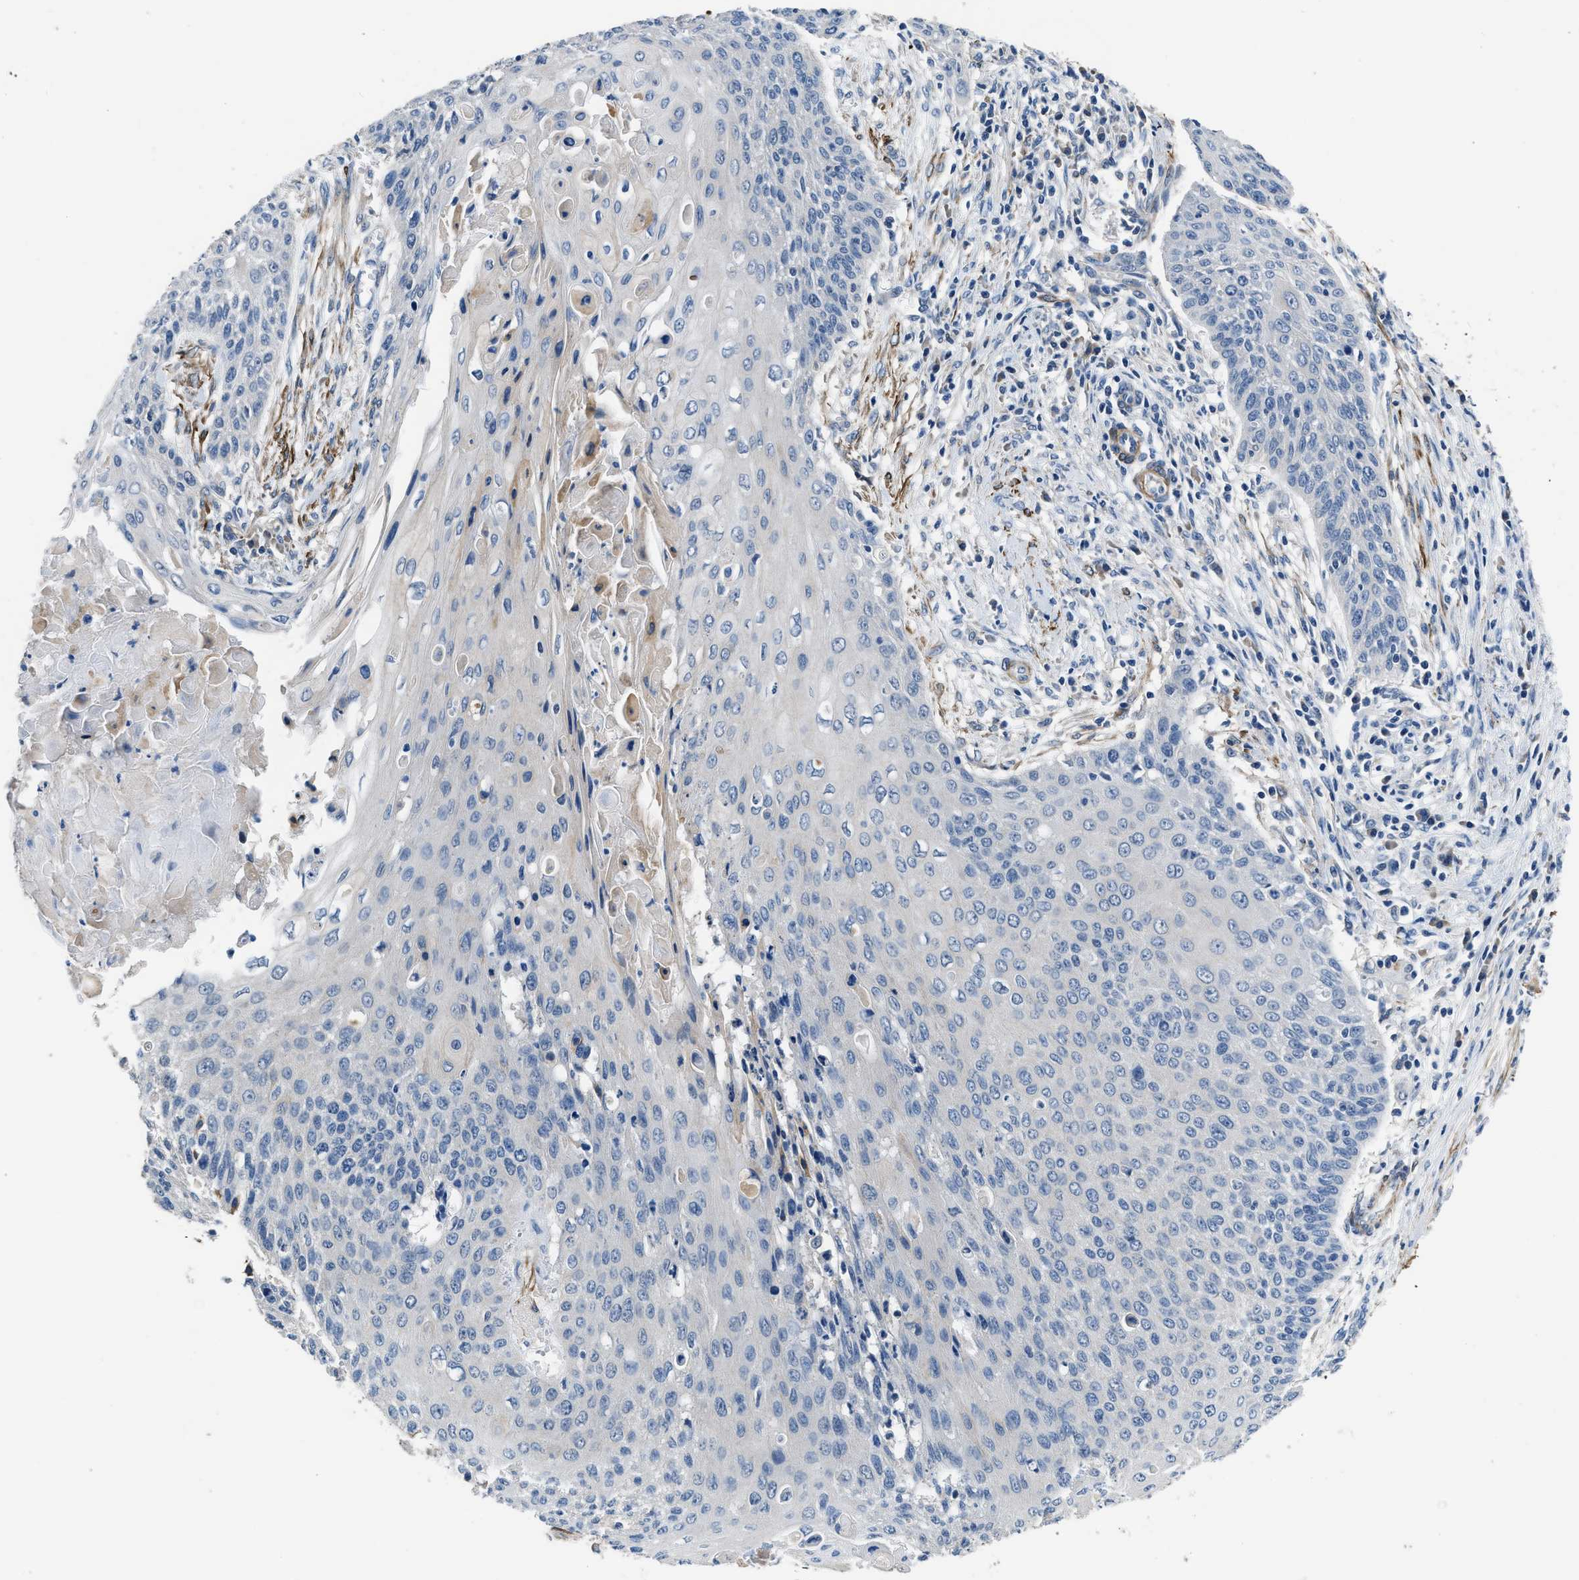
{"staining": {"intensity": "negative", "quantity": "none", "location": "none"}, "tissue": "cervical cancer", "cell_type": "Tumor cells", "image_type": "cancer", "snomed": [{"axis": "morphology", "description": "Squamous cell carcinoma, NOS"}, {"axis": "topography", "description": "Cervix"}], "caption": "Immunohistochemical staining of human cervical cancer (squamous cell carcinoma) reveals no significant staining in tumor cells. (IHC, brightfield microscopy, high magnification).", "gene": "LANCL2", "patient": {"sex": "female", "age": 39}}